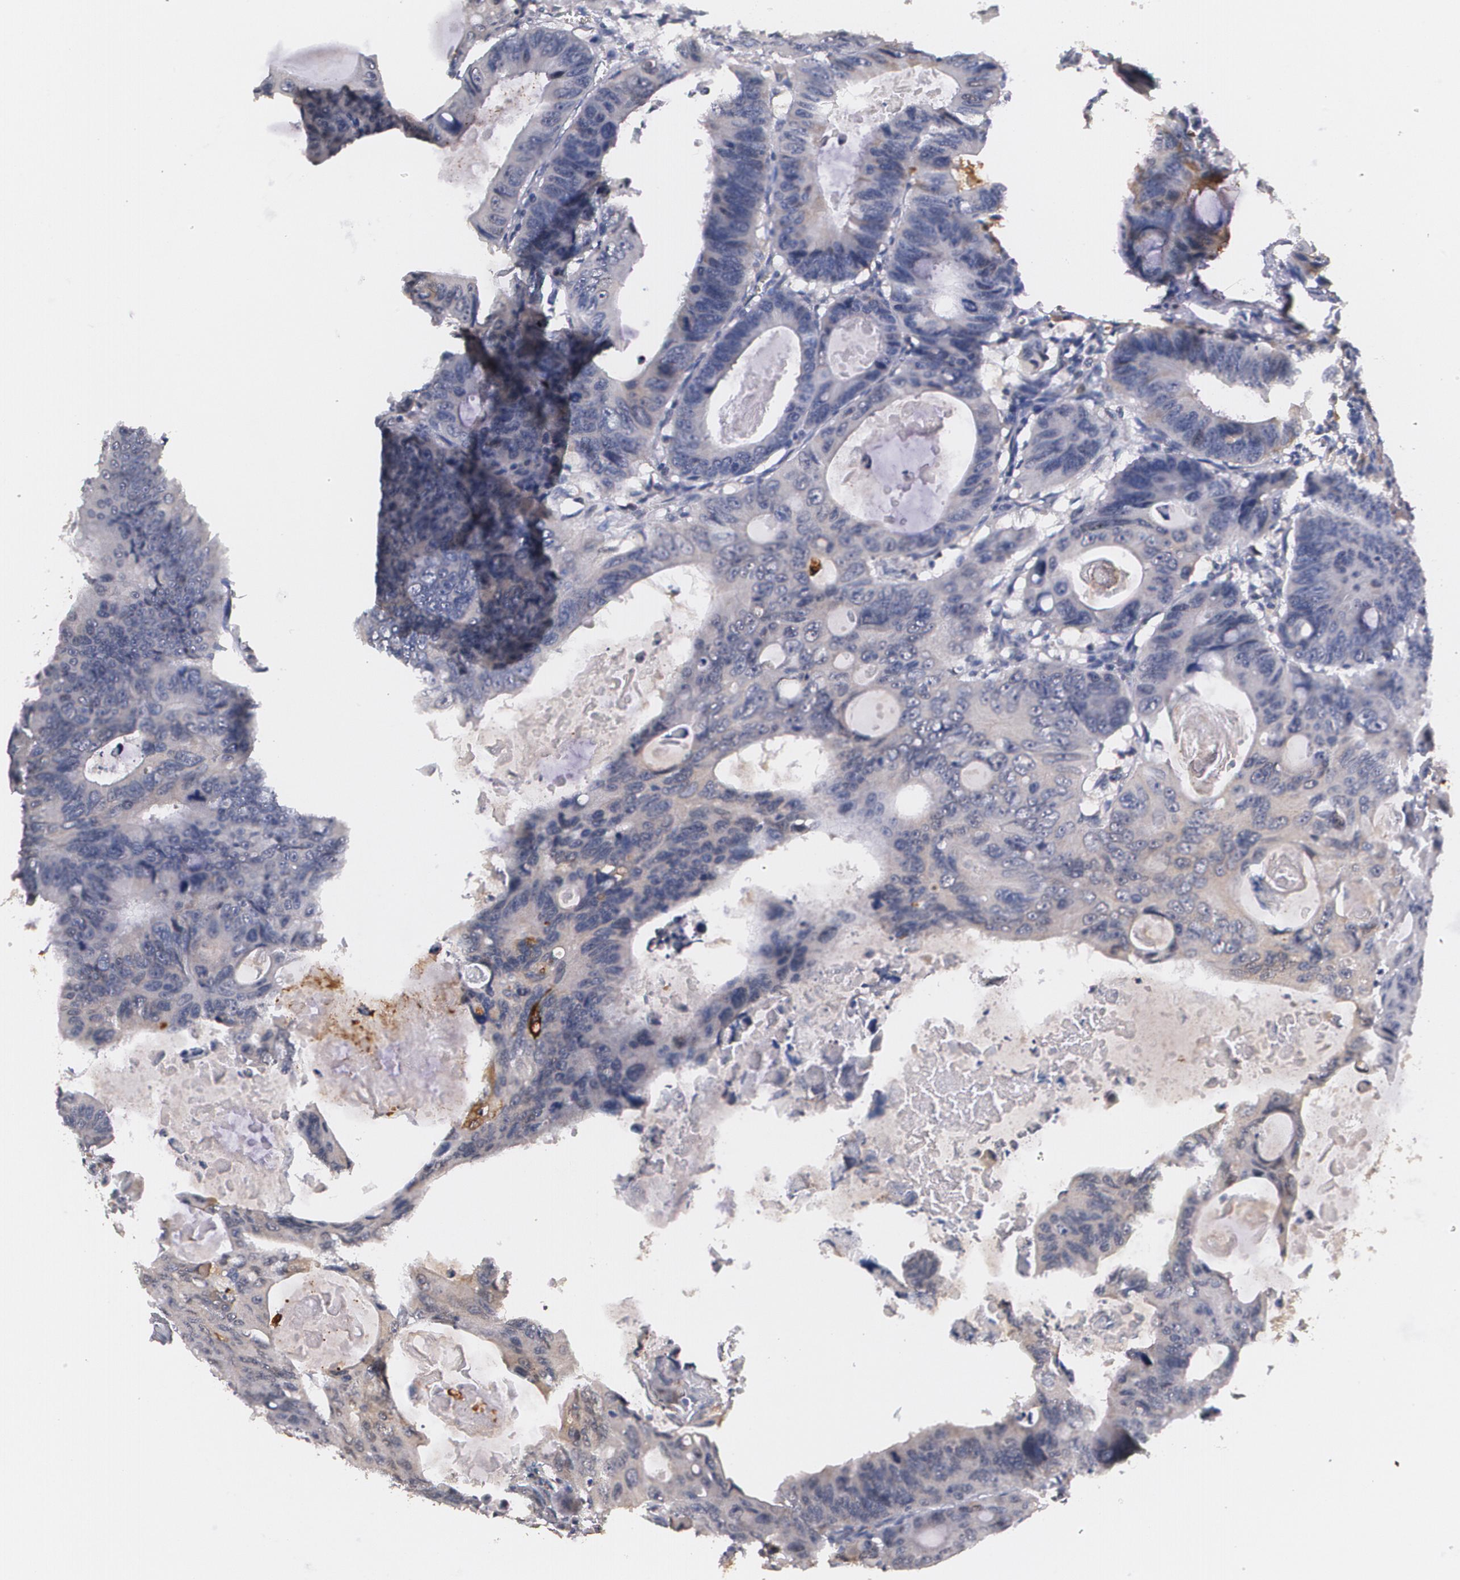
{"staining": {"intensity": "weak", "quantity": ">75%", "location": "cytoplasmic/membranous"}, "tissue": "colorectal cancer", "cell_type": "Tumor cells", "image_type": "cancer", "snomed": [{"axis": "morphology", "description": "Adenocarcinoma, NOS"}, {"axis": "topography", "description": "Colon"}], "caption": "Immunohistochemical staining of human adenocarcinoma (colorectal) reveals low levels of weak cytoplasmic/membranous protein positivity in approximately >75% of tumor cells. (DAB (3,3'-diaminobenzidine) IHC with brightfield microscopy, high magnification).", "gene": "PTS", "patient": {"sex": "female", "age": 55}}